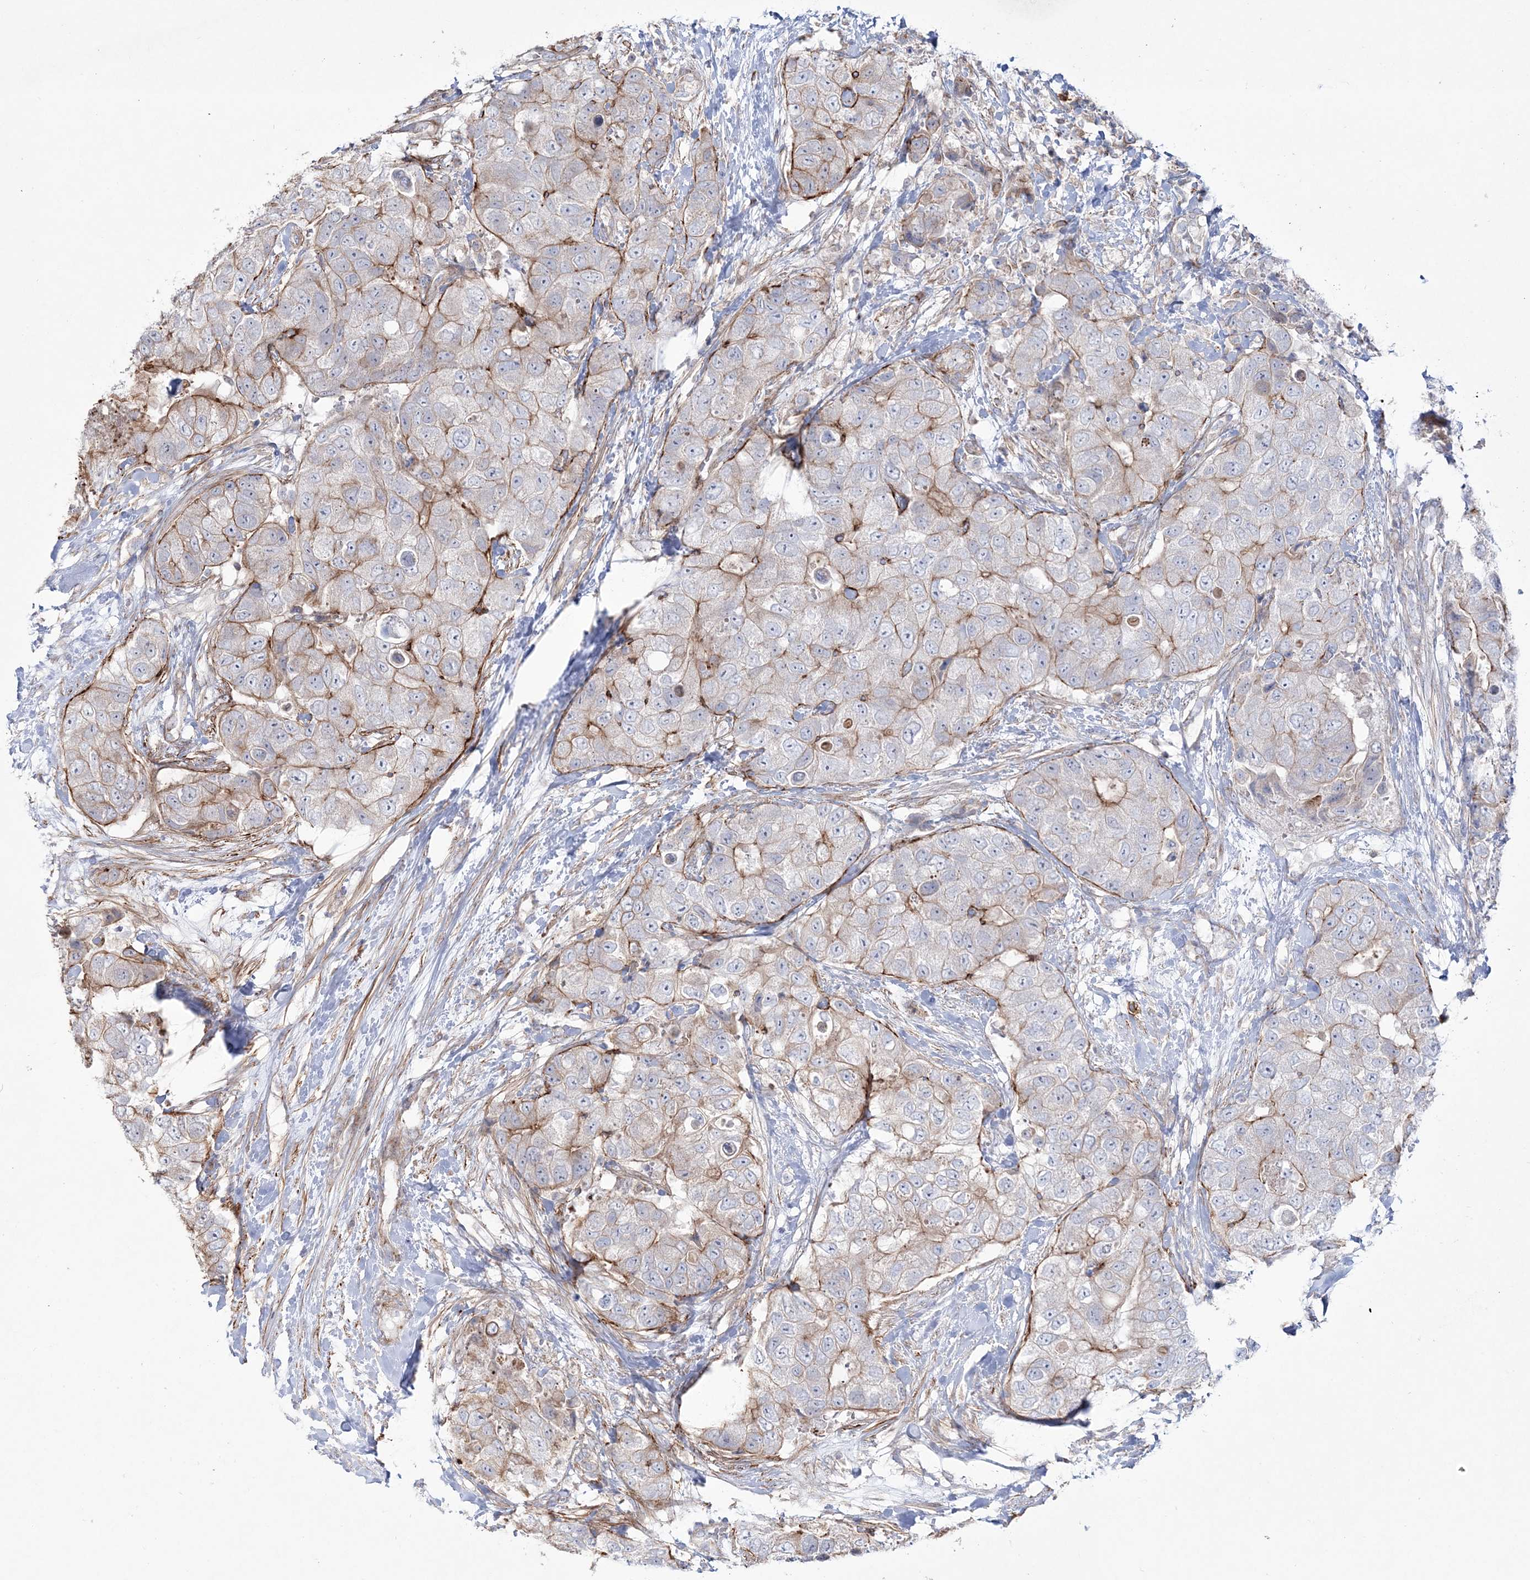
{"staining": {"intensity": "moderate", "quantity": "<25%", "location": "cytoplasmic/membranous"}, "tissue": "breast cancer", "cell_type": "Tumor cells", "image_type": "cancer", "snomed": [{"axis": "morphology", "description": "Duct carcinoma"}, {"axis": "topography", "description": "Breast"}], "caption": "This is a histology image of immunohistochemistry staining of breast intraductal carcinoma, which shows moderate expression in the cytoplasmic/membranous of tumor cells.", "gene": "RICTOR", "patient": {"sex": "female", "age": 62}}